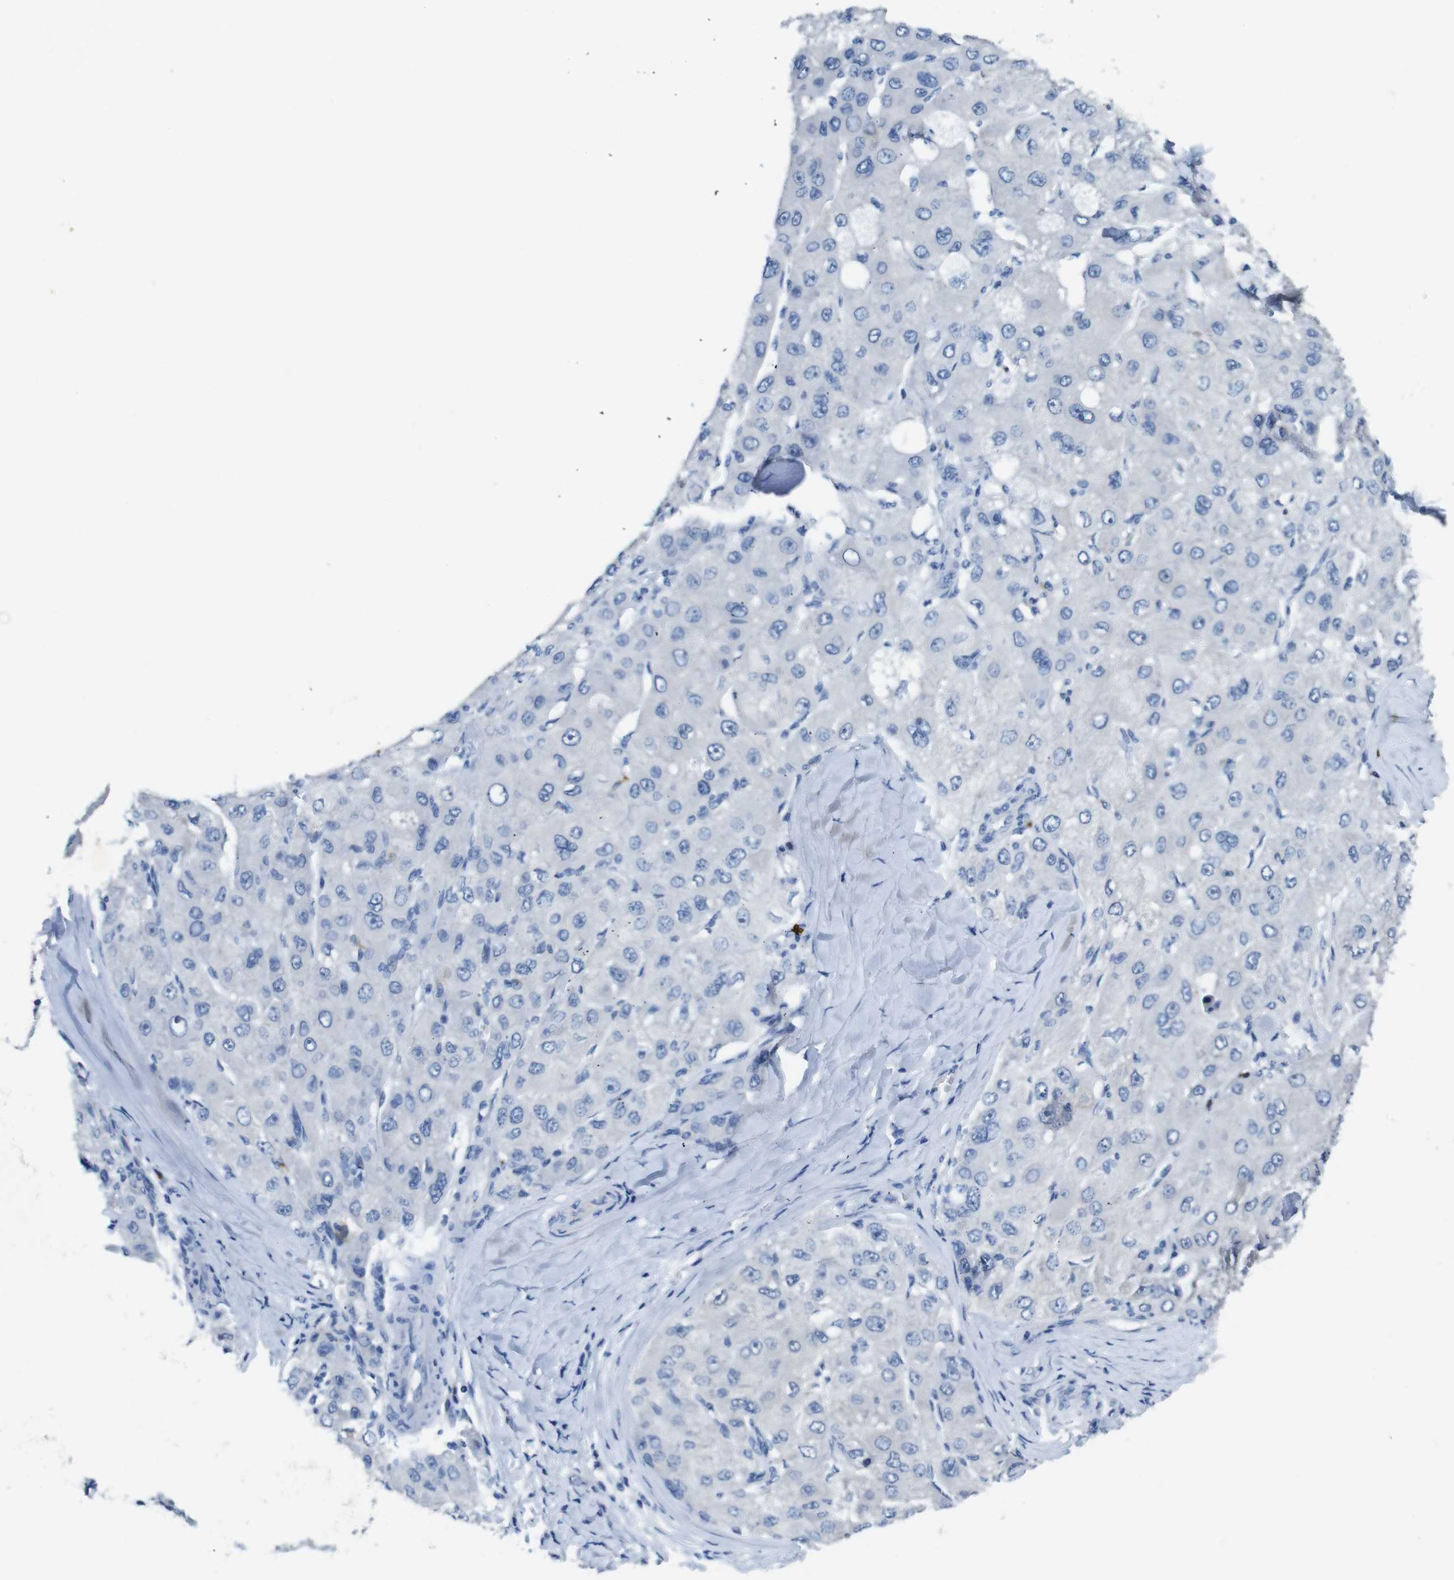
{"staining": {"intensity": "negative", "quantity": "none", "location": "none"}, "tissue": "liver cancer", "cell_type": "Tumor cells", "image_type": "cancer", "snomed": [{"axis": "morphology", "description": "Carcinoma, Hepatocellular, NOS"}, {"axis": "topography", "description": "Liver"}], "caption": "This is an immunohistochemistry (IHC) image of human liver cancer (hepatocellular carcinoma). There is no staining in tumor cells.", "gene": "CD320", "patient": {"sex": "male", "age": 80}}